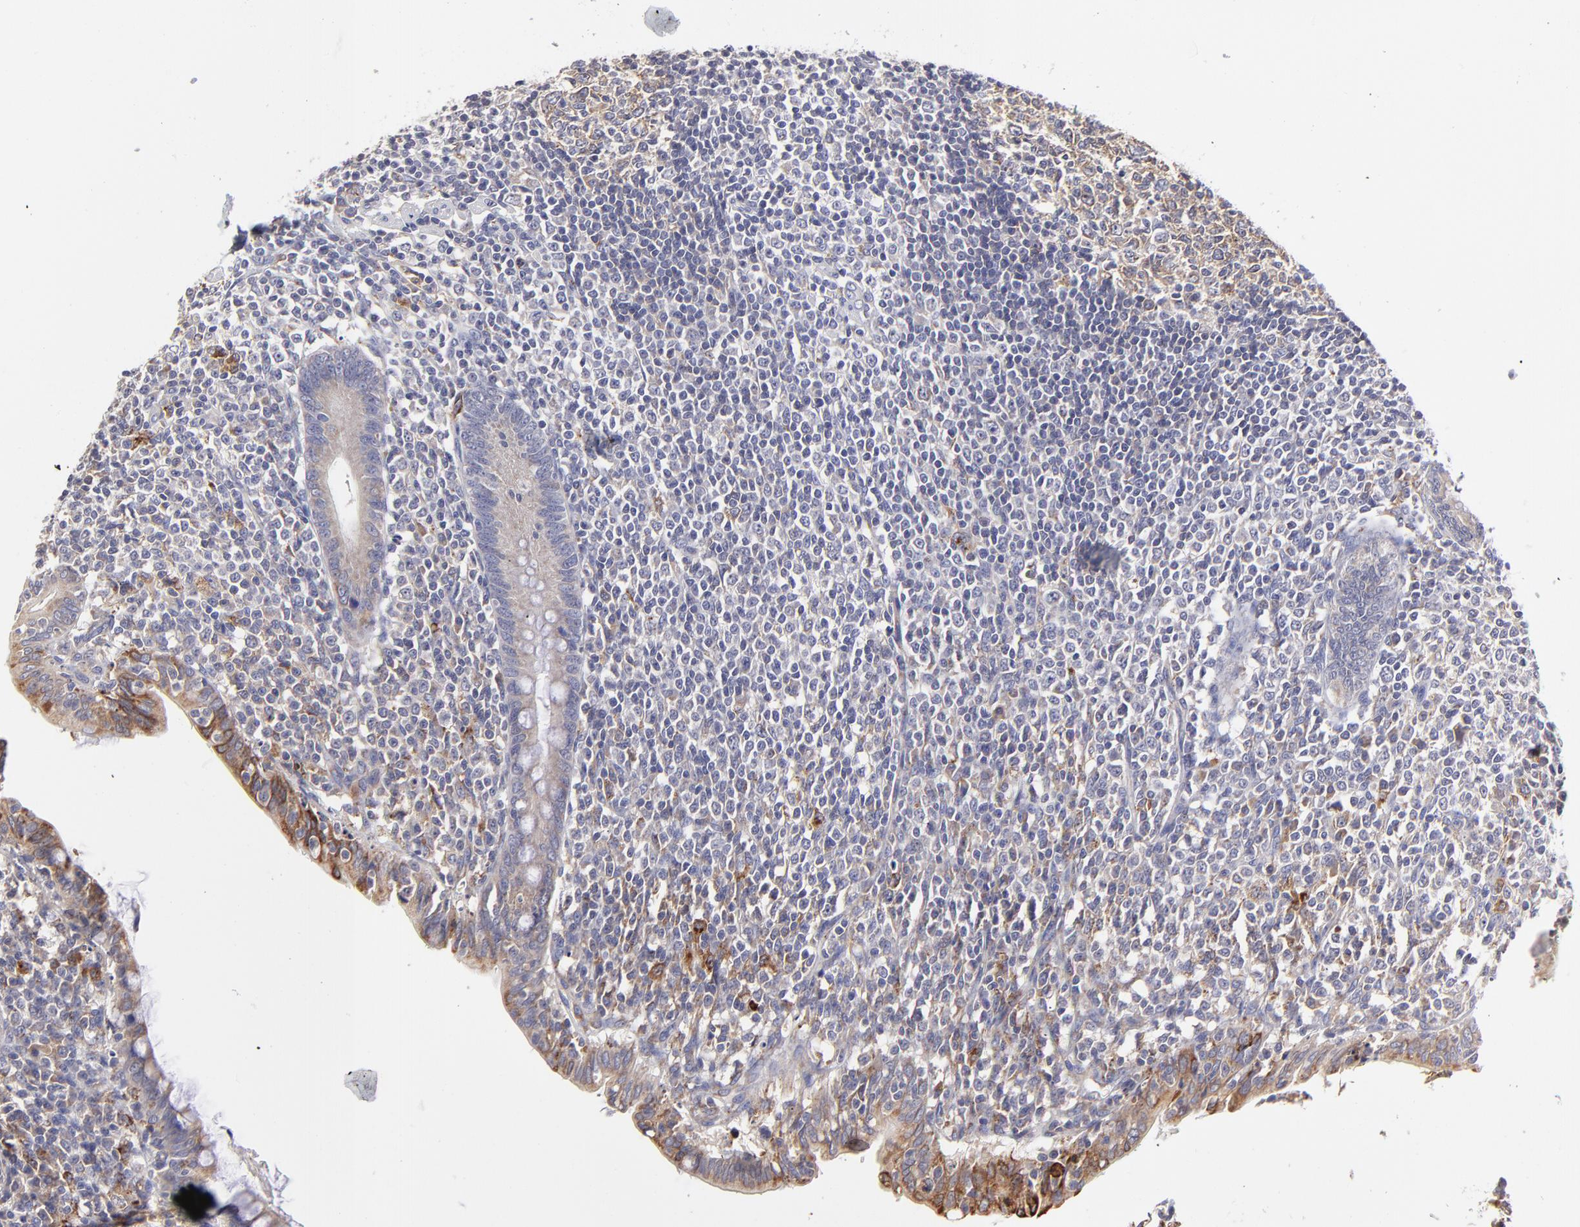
{"staining": {"intensity": "moderate", "quantity": "<25%", "location": "cytoplasmic/membranous"}, "tissue": "appendix", "cell_type": "Glandular cells", "image_type": "normal", "snomed": [{"axis": "morphology", "description": "Normal tissue, NOS"}, {"axis": "topography", "description": "Appendix"}], "caption": "Immunohistochemistry (IHC) (DAB (3,3'-diaminobenzidine)) staining of benign appendix reveals moderate cytoplasmic/membranous protein staining in about <25% of glandular cells.", "gene": "GCSAM", "patient": {"sex": "female", "age": 66}}